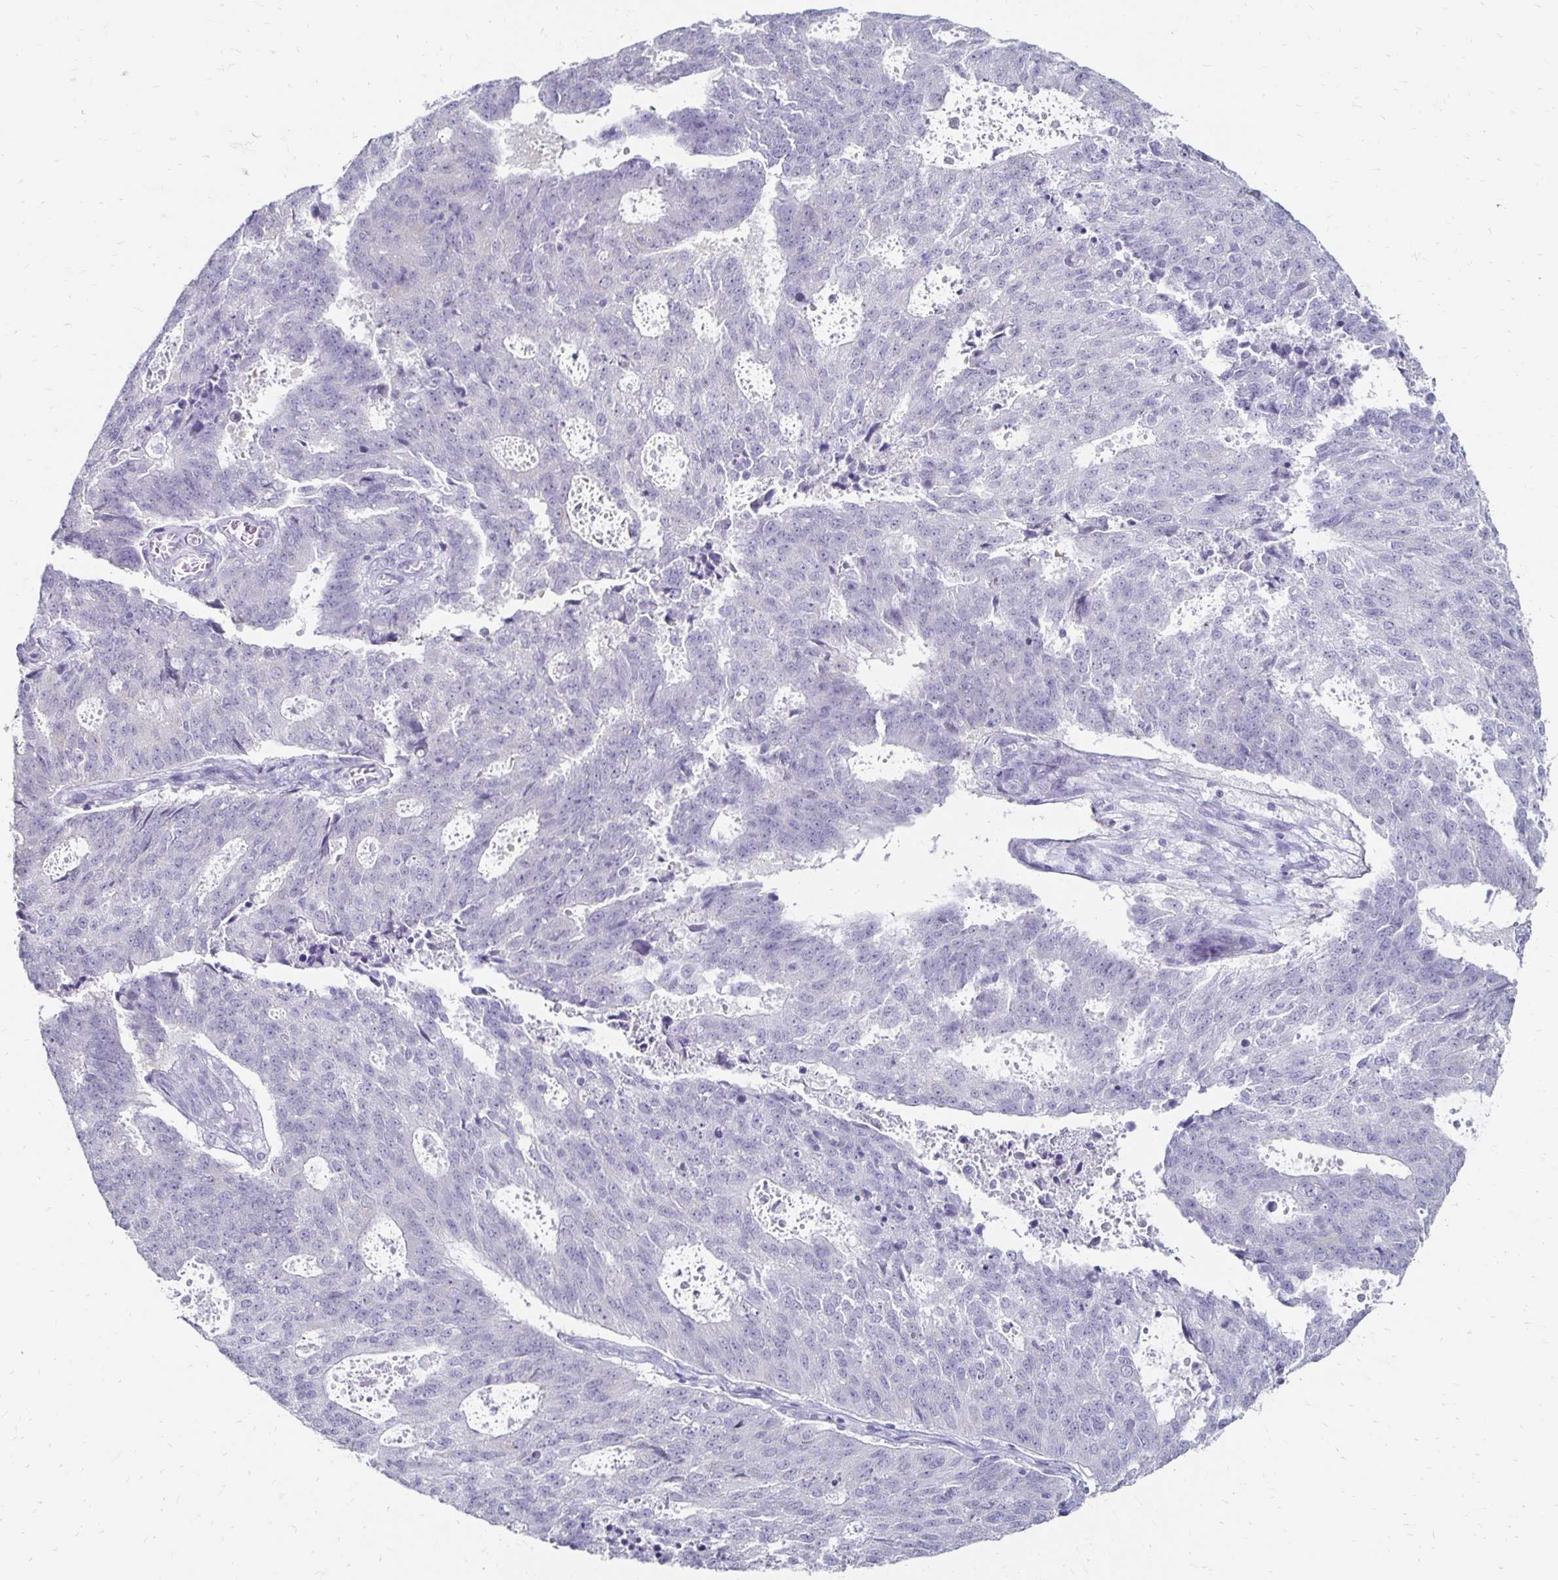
{"staining": {"intensity": "negative", "quantity": "none", "location": "none"}, "tissue": "endometrial cancer", "cell_type": "Tumor cells", "image_type": "cancer", "snomed": [{"axis": "morphology", "description": "Adenocarcinoma, NOS"}, {"axis": "topography", "description": "Endometrium"}], "caption": "Endometrial adenocarcinoma stained for a protein using immunohistochemistry (IHC) shows no staining tumor cells.", "gene": "TOMM34", "patient": {"sex": "female", "age": 82}}